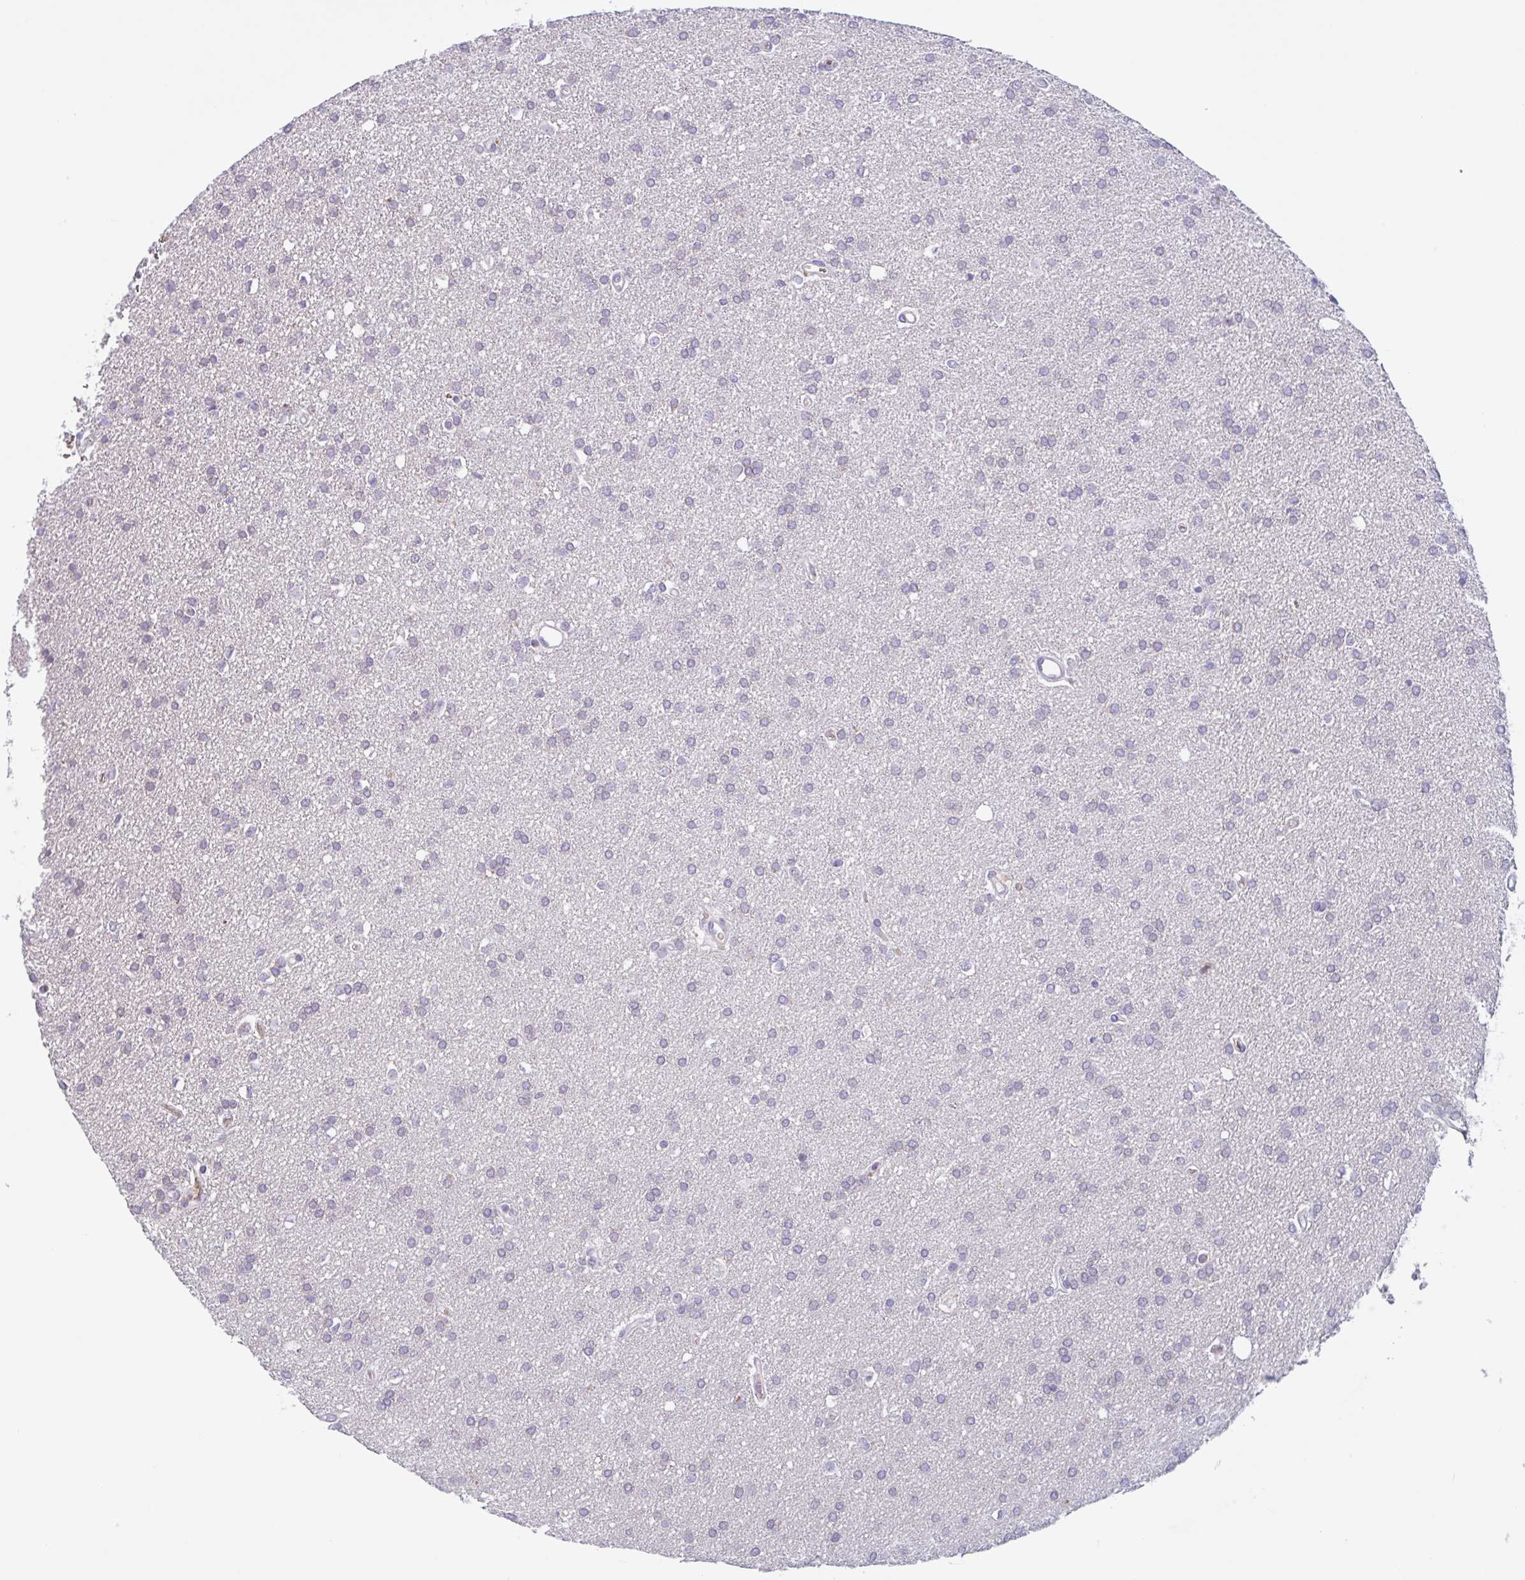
{"staining": {"intensity": "negative", "quantity": "none", "location": "none"}, "tissue": "glioma", "cell_type": "Tumor cells", "image_type": "cancer", "snomed": [{"axis": "morphology", "description": "Glioma, malignant, Low grade"}, {"axis": "topography", "description": "Brain"}], "caption": "This image is of low-grade glioma (malignant) stained with immunohistochemistry to label a protein in brown with the nuclei are counter-stained blue. There is no staining in tumor cells.", "gene": "RHAG", "patient": {"sex": "female", "age": 34}}